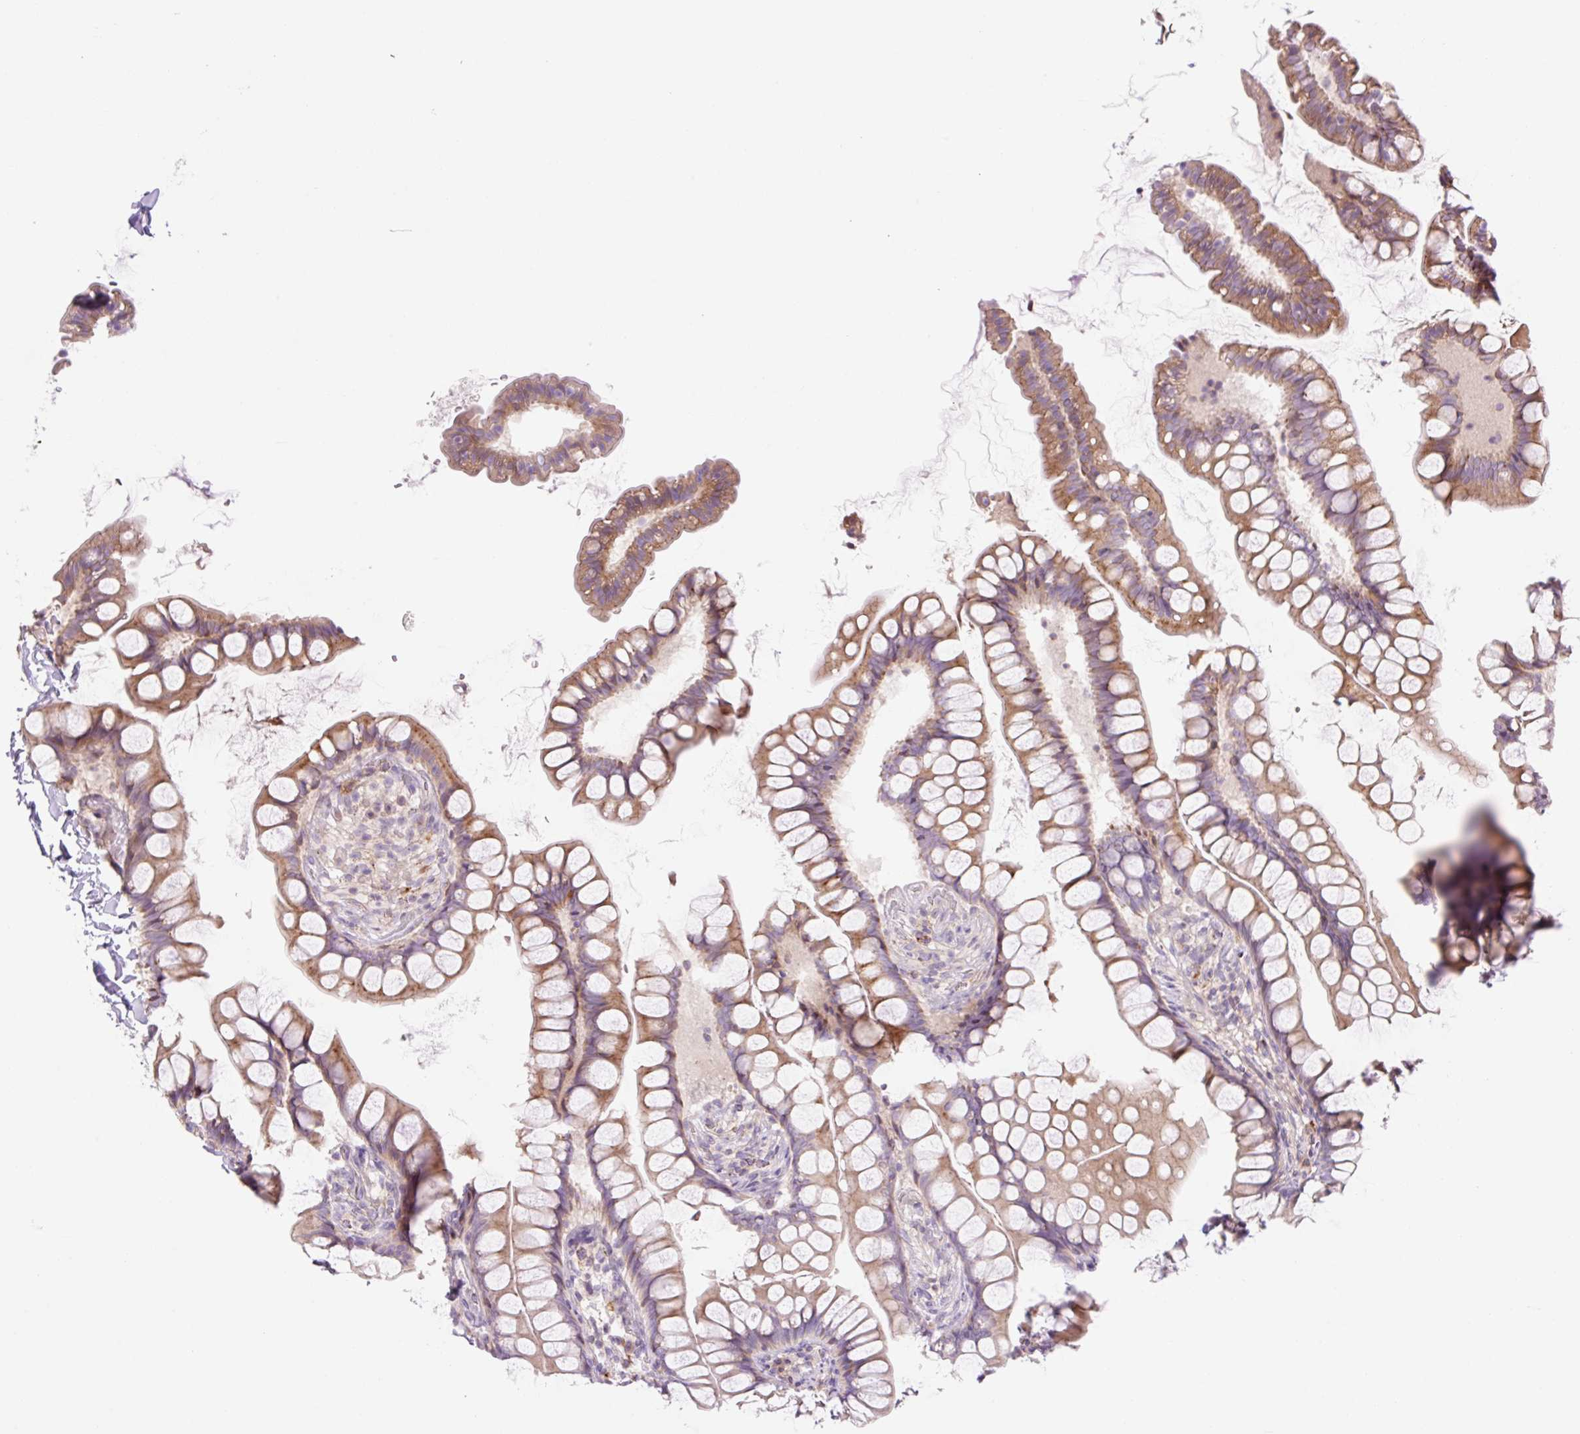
{"staining": {"intensity": "moderate", "quantity": "25%-75%", "location": "cytoplasmic/membranous"}, "tissue": "small intestine", "cell_type": "Glandular cells", "image_type": "normal", "snomed": [{"axis": "morphology", "description": "Normal tissue, NOS"}, {"axis": "topography", "description": "Small intestine"}], "caption": "Small intestine stained with immunohistochemistry reveals moderate cytoplasmic/membranous positivity in about 25%-75% of glandular cells.", "gene": "GRID2", "patient": {"sex": "male", "age": 70}}